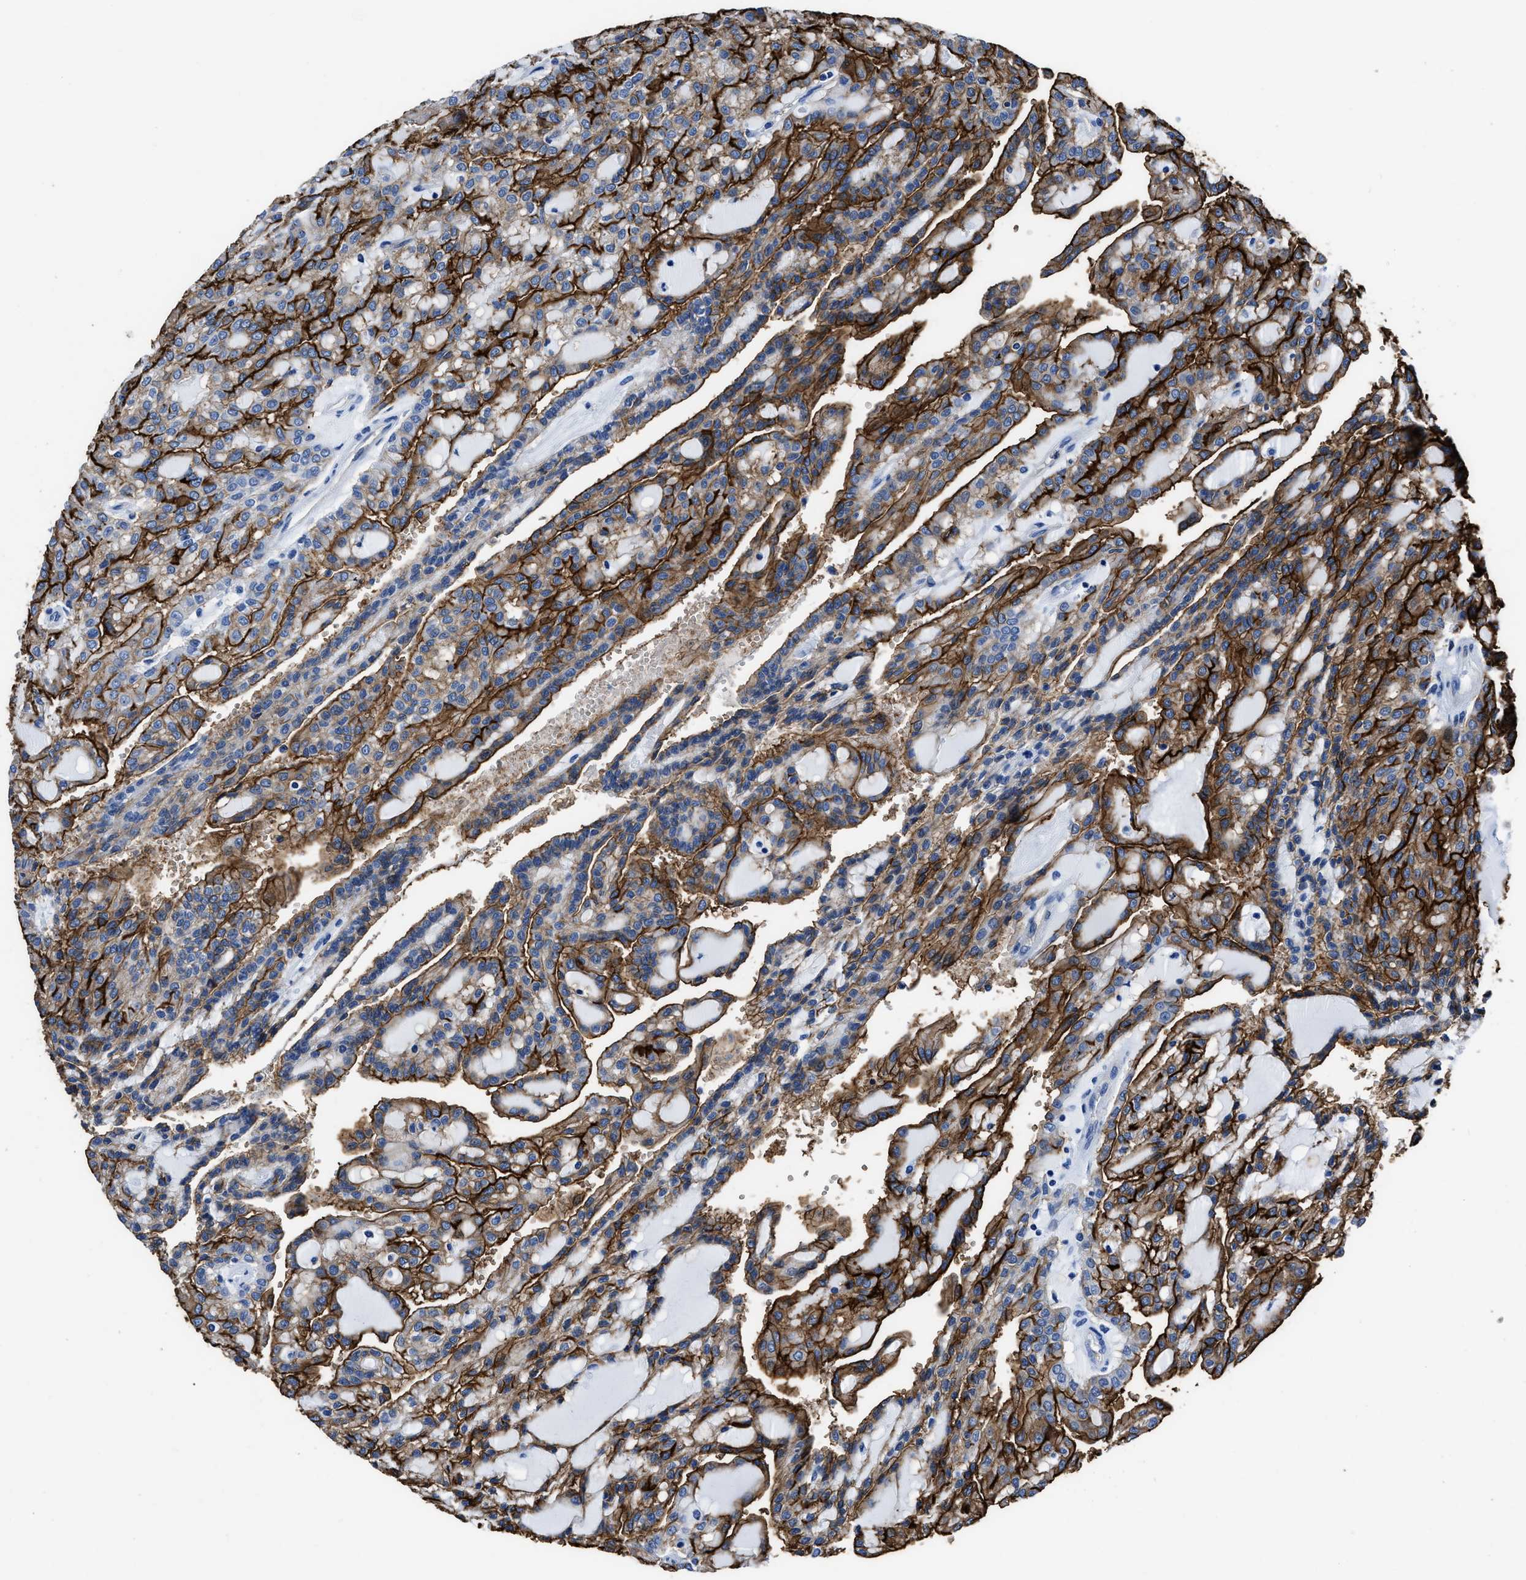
{"staining": {"intensity": "strong", "quantity": ">75%", "location": "cytoplasmic/membranous"}, "tissue": "renal cancer", "cell_type": "Tumor cells", "image_type": "cancer", "snomed": [{"axis": "morphology", "description": "Adenocarcinoma, NOS"}, {"axis": "topography", "description": "Kidney"}], "caption": "High-power microscopy captured an IHC image of adenocarcinoma (renal), revealing strong cytoplasmic/membranous staining in about >75% of tumor cells.", "gene": "AQP1", "patient": {"sex": "male", "age": 63}}